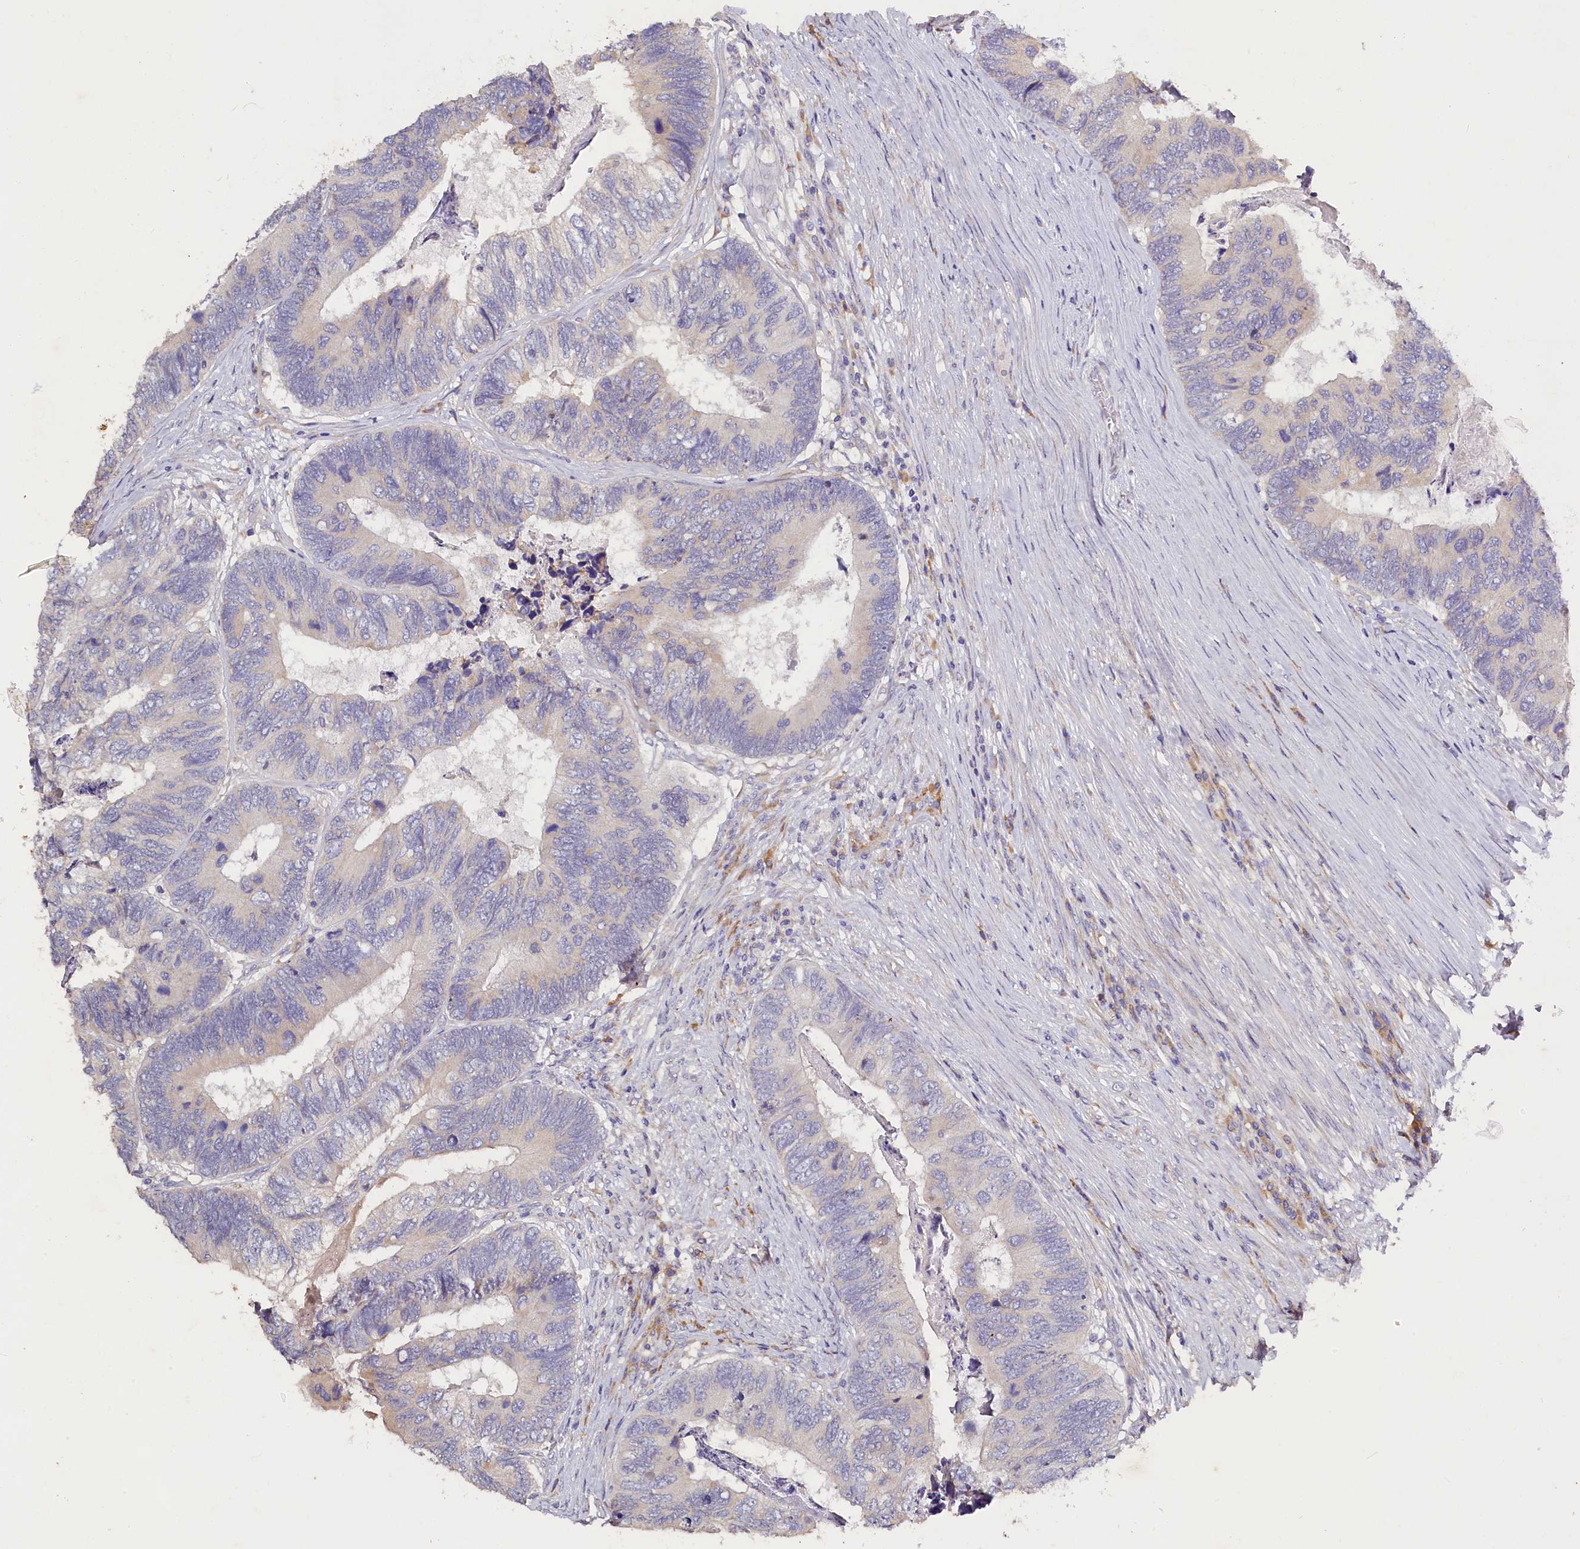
{"staining": {"intensity": "negative", "quantity": "none", "location": "none"}, "tissue": "colorectal cancer", "cell_type": "Tumor cells", "image_type": "cancer", "snomed": [{"axis": "morphology", "description": "Adenocarcinoma, NOS"}, {"axis": "topography", "description": "Colon"}], "caption": "This is an immunohistochemistry micrograph of colorectal cancer. There is no expression in tumor cells.", "gene": "ST7L", "patient": {"sex": "female", "age": 67}}